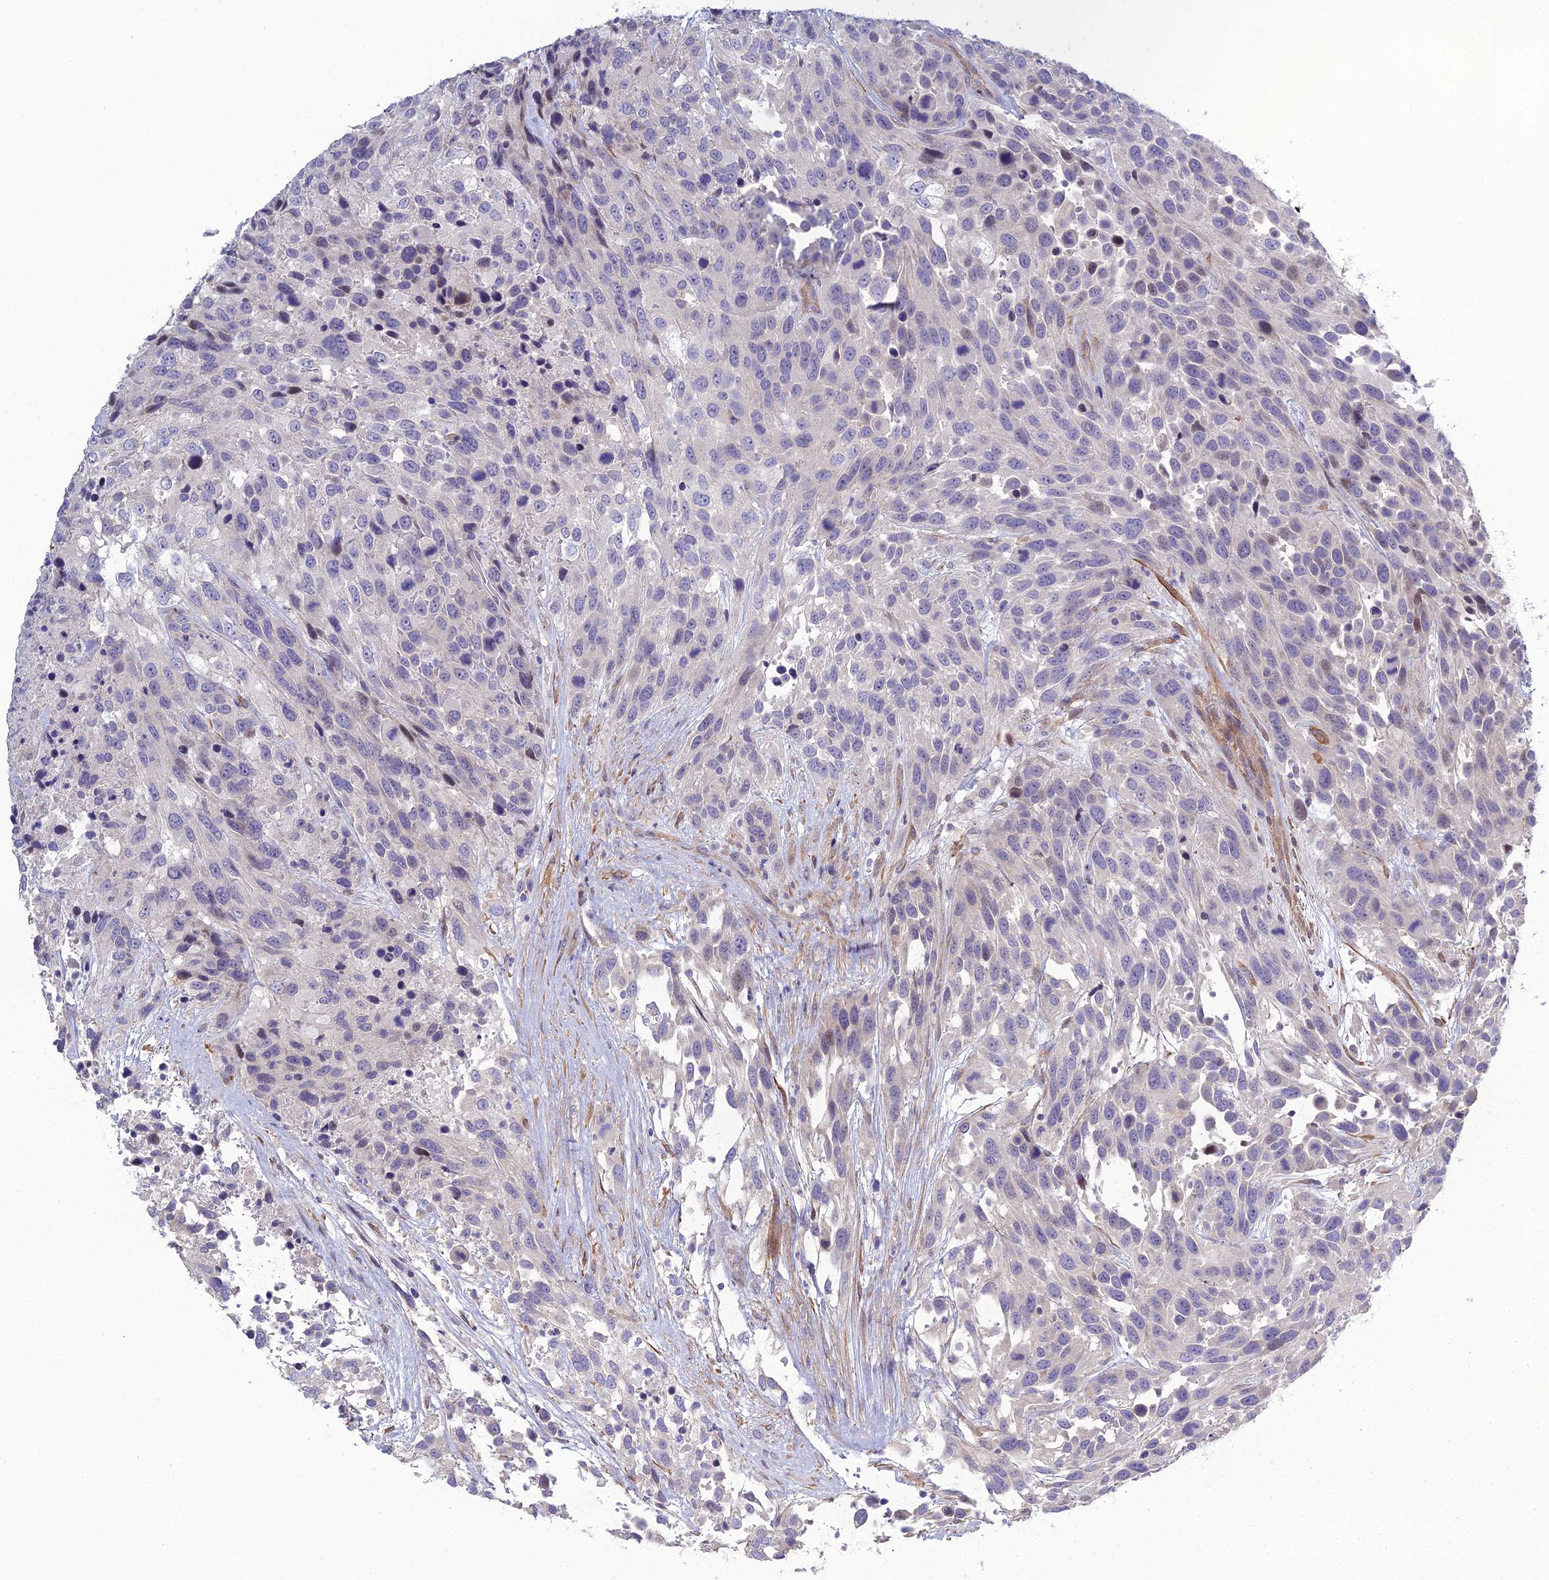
{"staining": {"intensity": "negative", "quantity": "none", "location": "none"}, "tissue": "urothelial cancer", "cell_type": "Tumor cells", "image_type": "cancer", "snomed": [{"axis": "morphology", "description": "Urothelial carcinoma, High grade"}, {"axis": "topography", "description": "Urinary bladder"}], "caption": "This is a photomicrograph of IHC staining of high-grade urothelial carcinoma, which shows no staining in tumor cells. Brightfield microscopy of IHC stained with DAB (3,3'-diaminobenzidine) (brown) and hematoxylin (blue), captured at high magnification.", "gene": "LZTS2", "patient": {"sex": "female", "age": 70}}